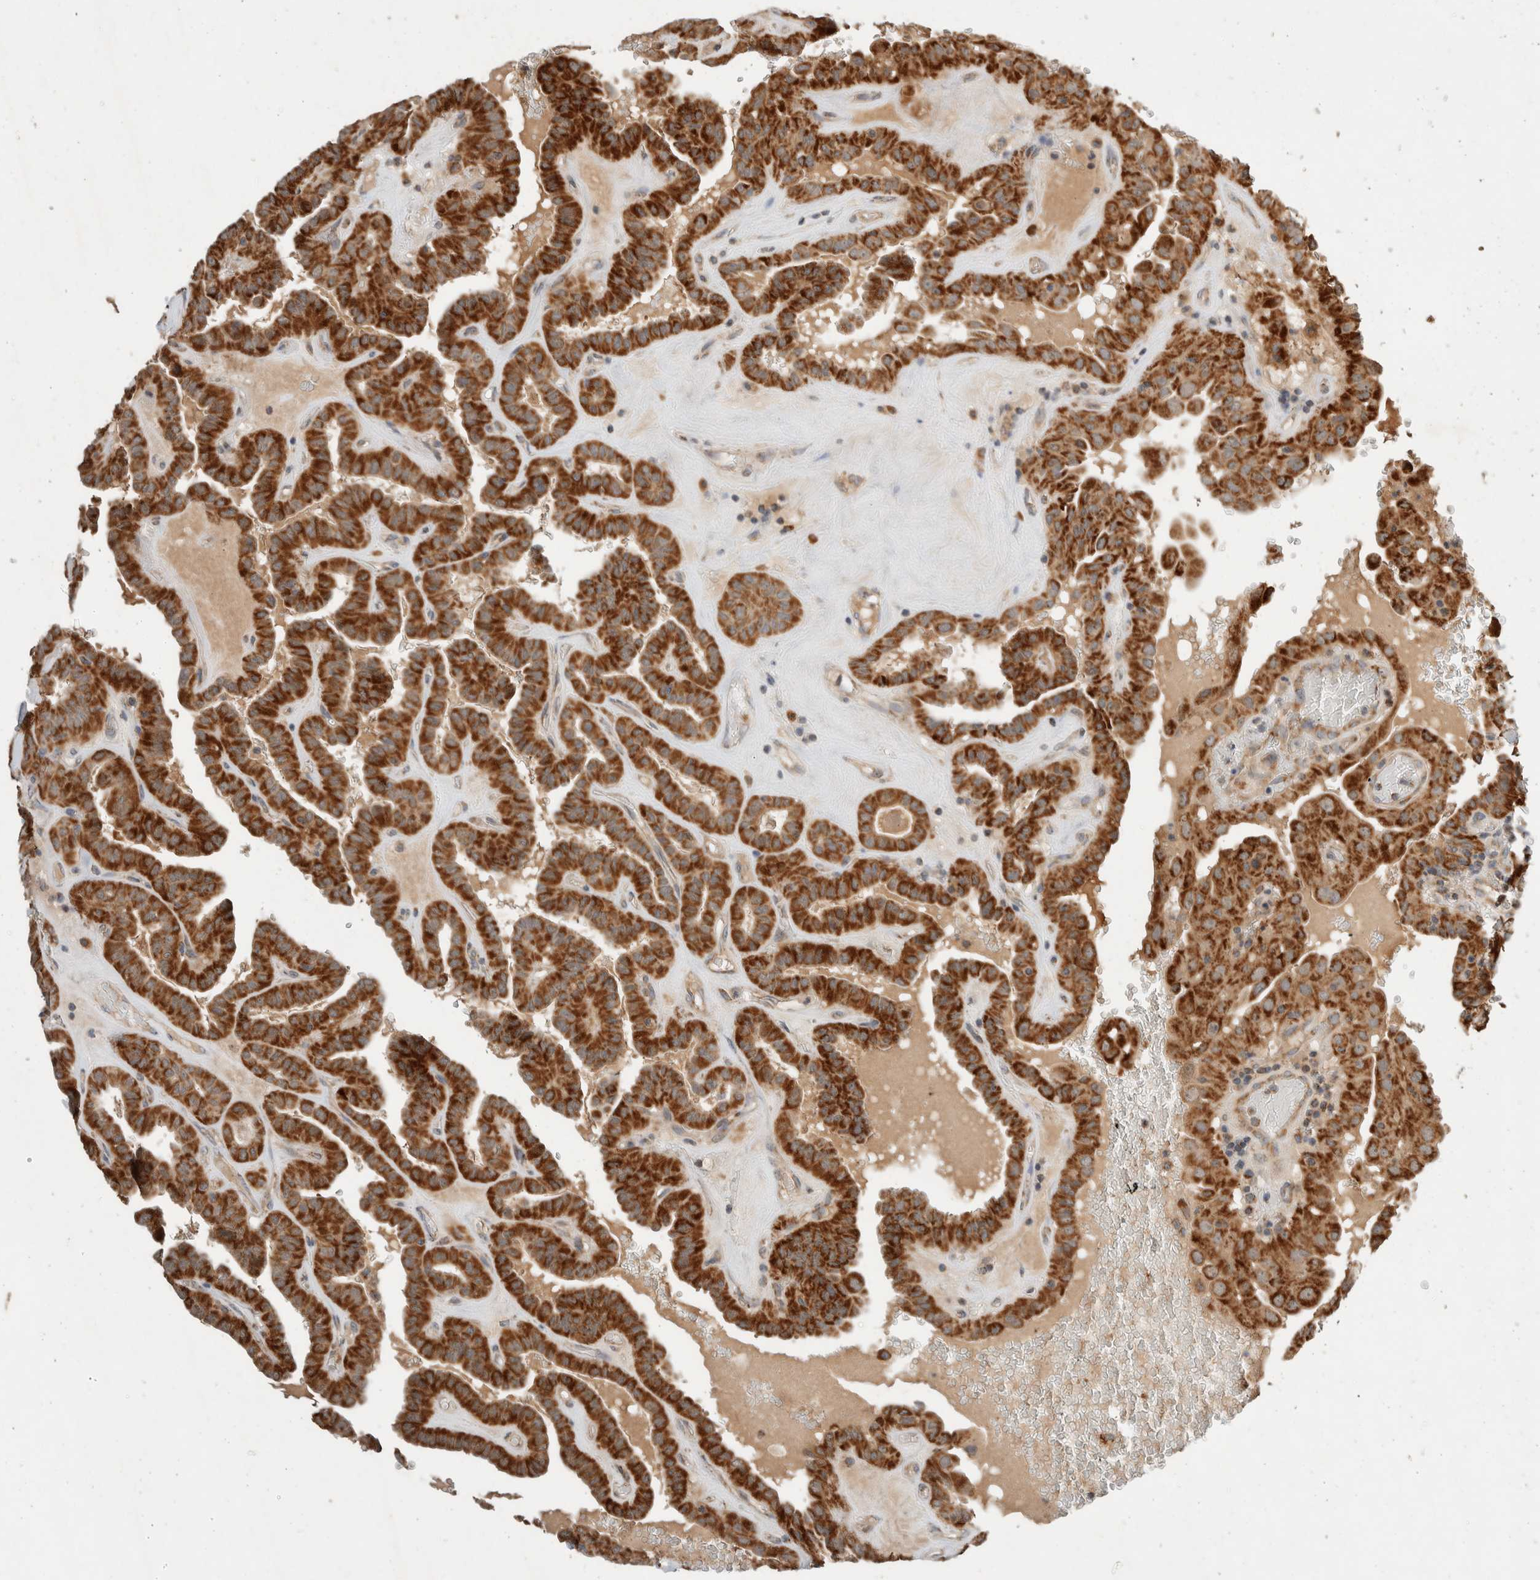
{"staining": {"intensity": "strong", "quantity": ">75%", "location": "cytoplasmic/membranous"}, "tissue": "thyroid cancer", "cell_type": "Tumor cells", "image_type": "cancer", "snomed": [{"axis": "morphology", "description": "Papillary adenocarcinoma, NOS"}, {"axis": "topography", "description": "Thyroid gland"}], "caption": "Approximately >75% of tumor cells in thyroid cancer (papillary adenocarcinoma) show strong cytoplasmic/membranous protein expression as visualized by brown immunohistochemical staining.", "gene": "AMPD1", "patient": {"sex": "male", "age": 77}}